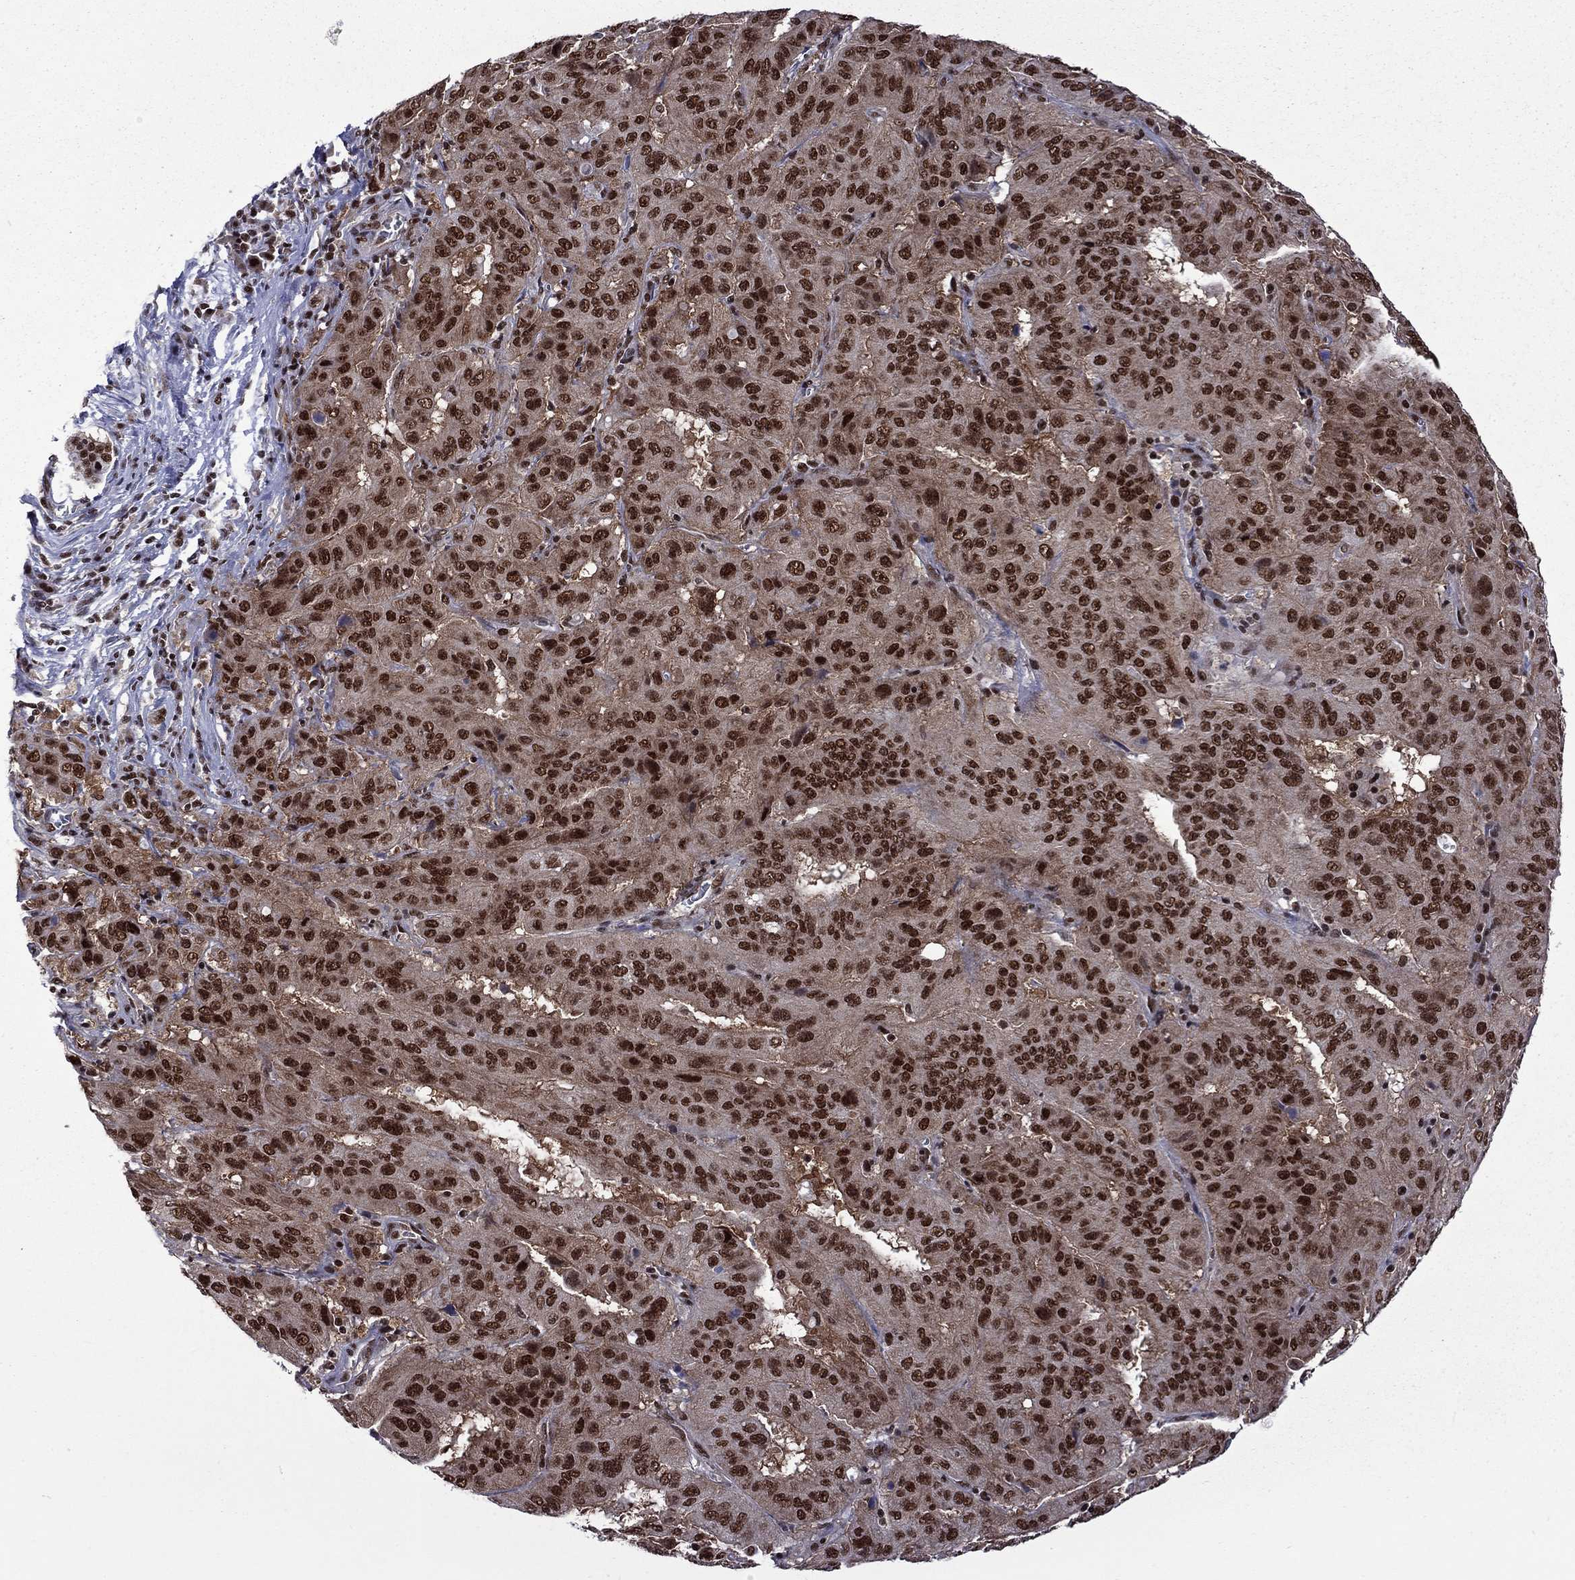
{"staining": {"intensity": "strong", "quantity": ">75%", "location": "nuclear"}, "tissue": "pancreatic cancer", "cell_type": "Tumor cells", "image_type": "cancer", "snomed": [{"axis": "morphology", "description": "Adenocarcinoma, NOS"}, {"axis": "topography", "description": "Pancreas"}], "caption": "The image reveals immunohistochemical staining of pancreatic cancer (adenocarcinoma). There is strong nuclear expression is identified in approximately >75% of tumor cells.", "gene": "MED25", "patient": {"sex": "male", "age": 63}}